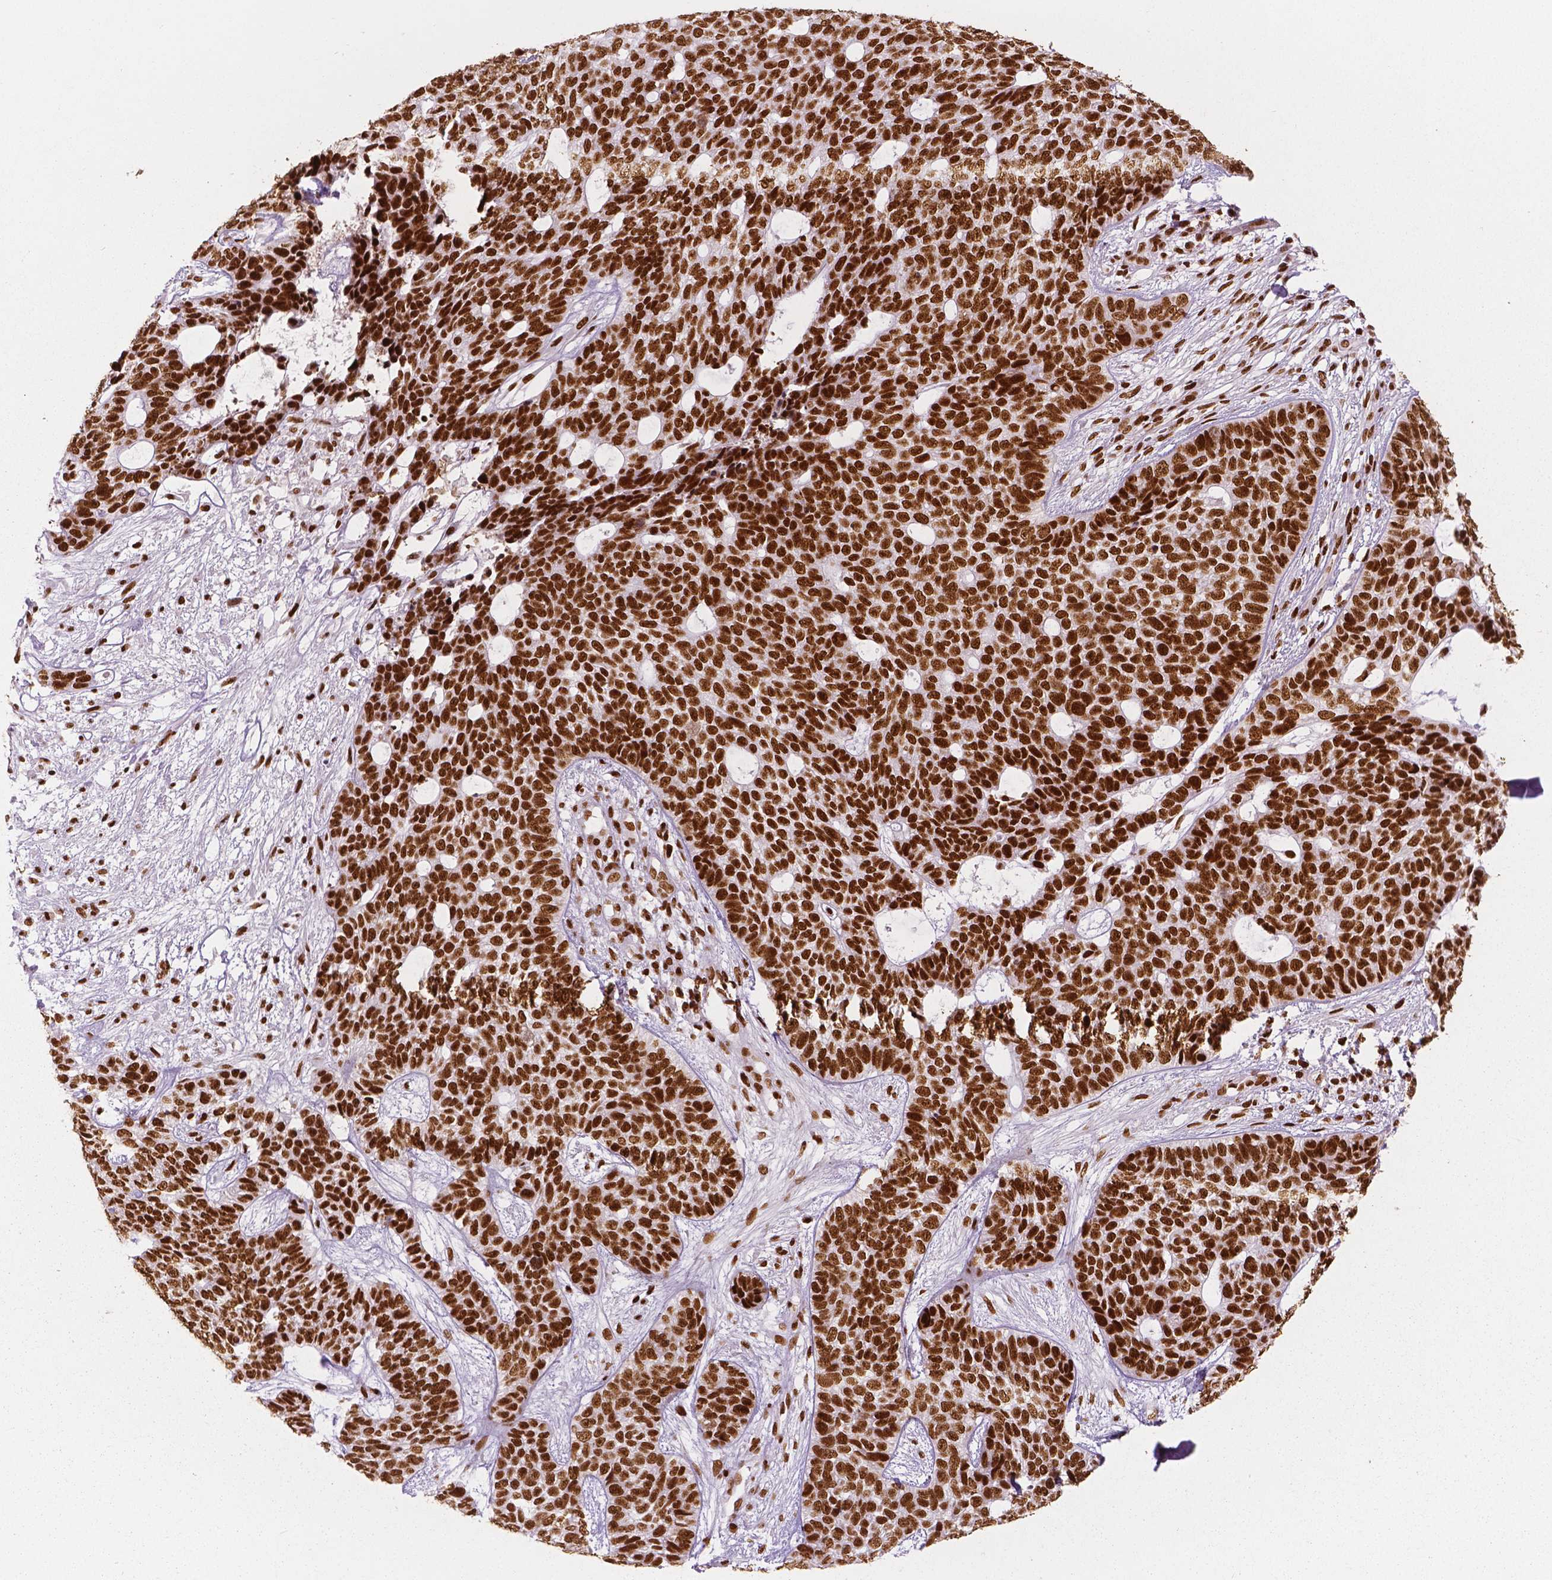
{"staining": {"intensity": "strong", "quantity": ">75%", "location": "nuclear"}, "tissue": "skin cancer", "cell_type": "Tumor cells", "image_type": "cancer", "snomed": [{"axis": "morphology", "description": "Basal cell carcinoma"}, {"axis": "topography", "description": "Skin"}], "caption": "The immunohistochemical stain shows strong nuclear expression in tumor cells of skin cancer (basal cell carcinoma) tissue.", "gene": "BRD4", "patient": {"sex": "female", "age": 69}}